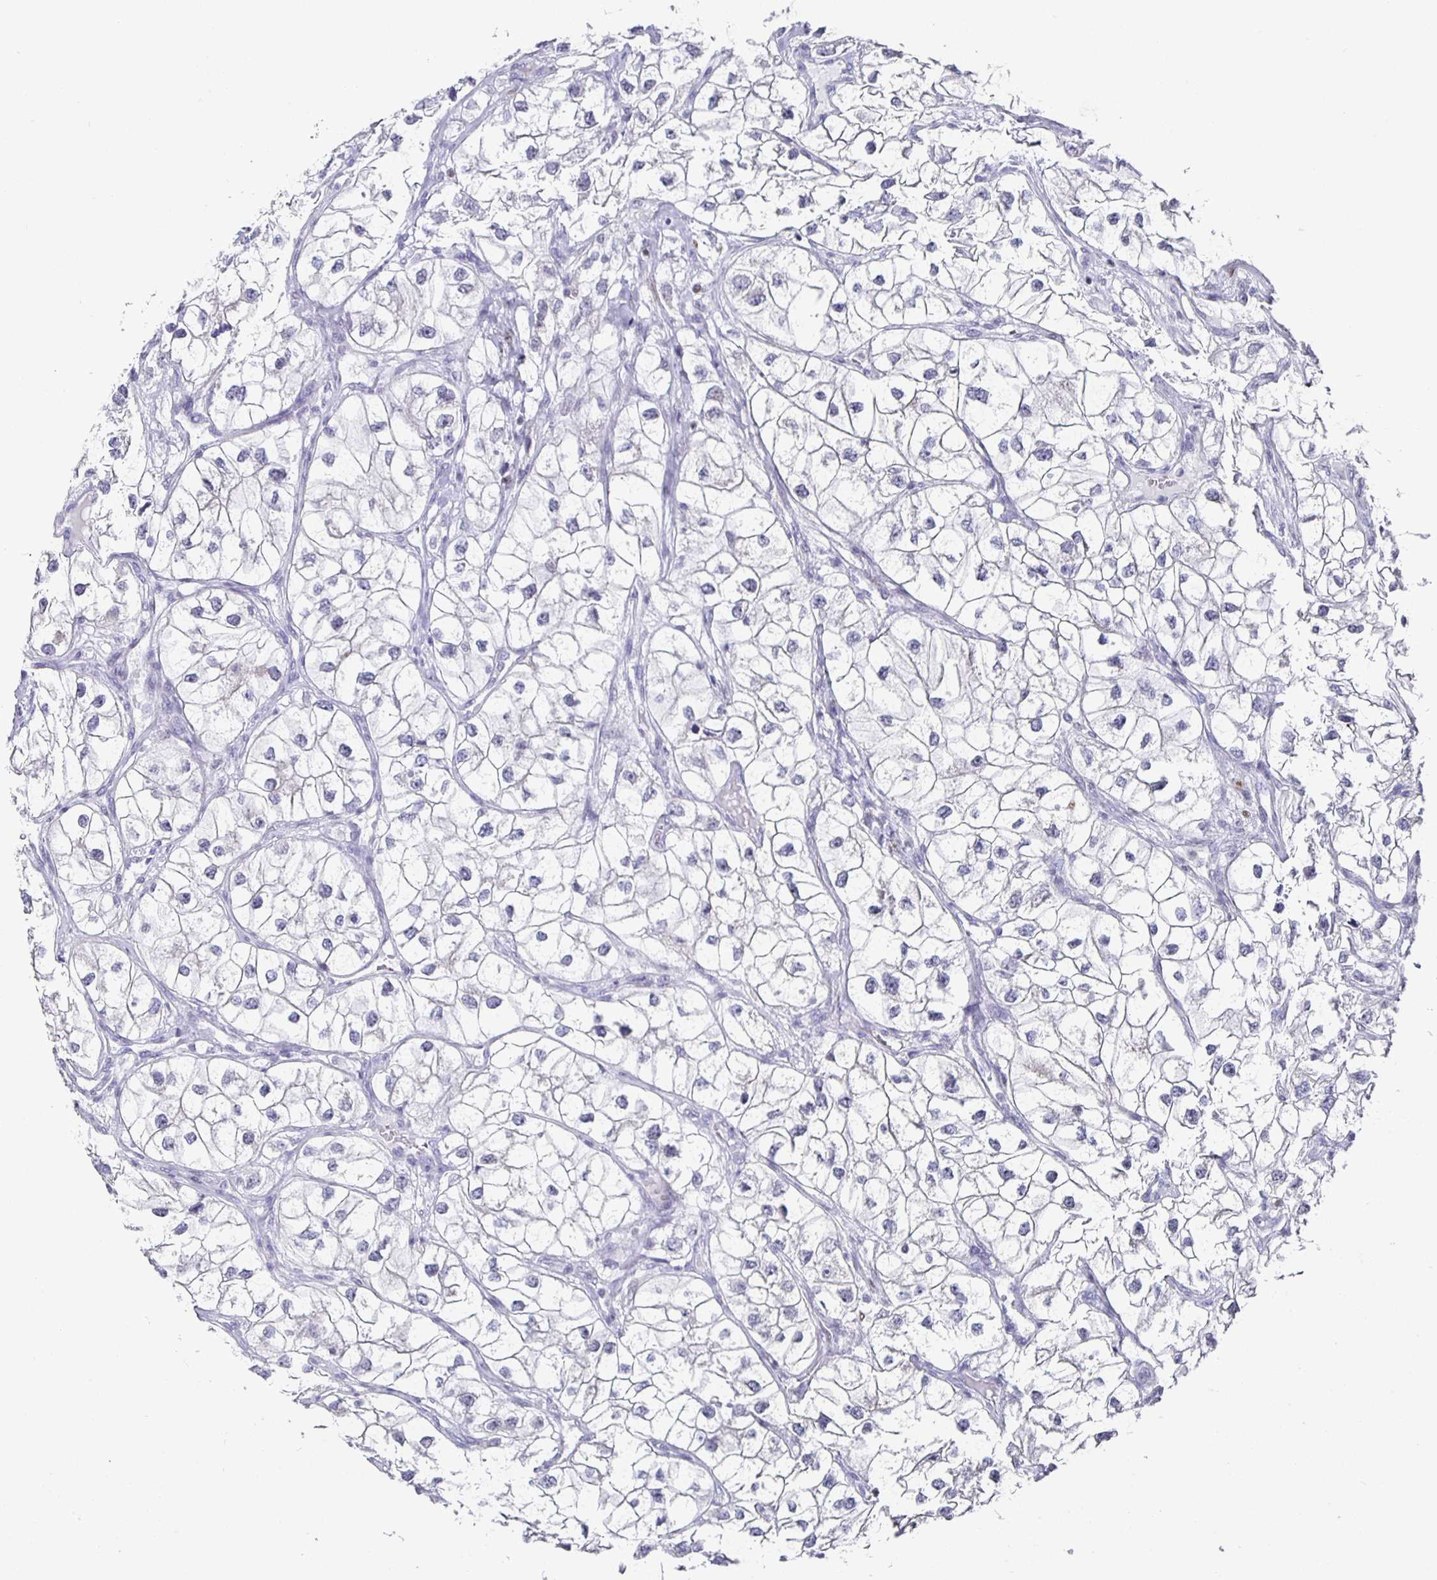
{"staining": {"intensity": "negative", "quantity": "none", "location": "none"}, "tissue": "renal cancer", "cell_type": "Tumor cells", "image_type": "cancer", "snomed": [{"axis": "morphology", "description": "Adenocarcinoma, NOS"}, {"axis": "topography", "description": "Kidney"}], "caption": "Immunohistochemistry (IHC) micrograph of human renal adenocarcinoma stained for a protein (brown), which demonstrates no expression in tumor cells.", "gene": "RUNX2", "patient": {"sex": "male", "age": 59}}